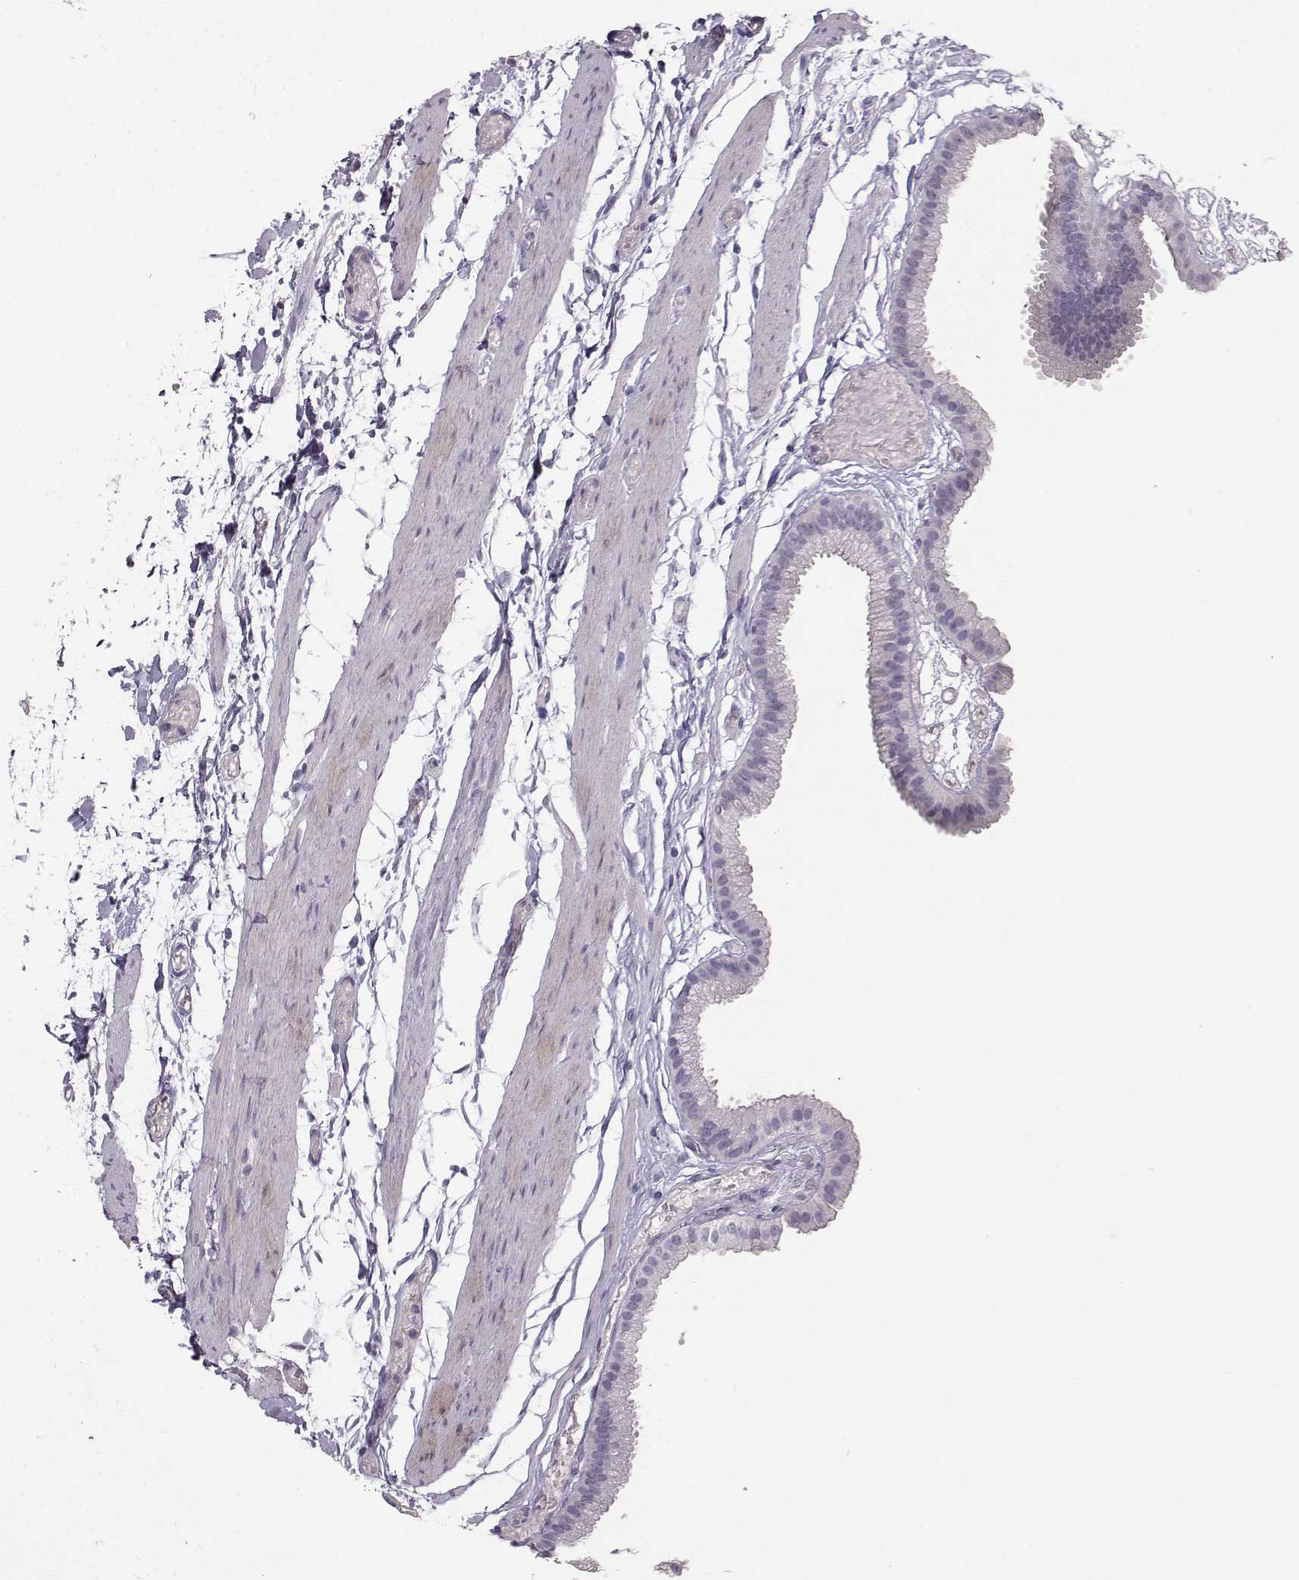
{"staining": {"intensity": "moderate", "quantity": "<25%", "location": "cytoplasmic/membranous"}, "tissue": "gallbladder", "cell_type": "Glandular cells", "image_type": "normal", "snomed": [{"axis": "morphology", "description": "Normal tissue, NOS"}, {"axis": "topography", "description": "Gallbladder"}], "caption": "Glandular cells demonstrate low levels of moderate cytoplasmic/membranous expression in about <25% of cells in unremarkable human gallbladder. Using DAB (brown) and hematoxylin (blue) stains, captured at high magnification using brightfield microscopy.", "gene": "PKP2", "patient": {"sex": "female", "age": 45}}